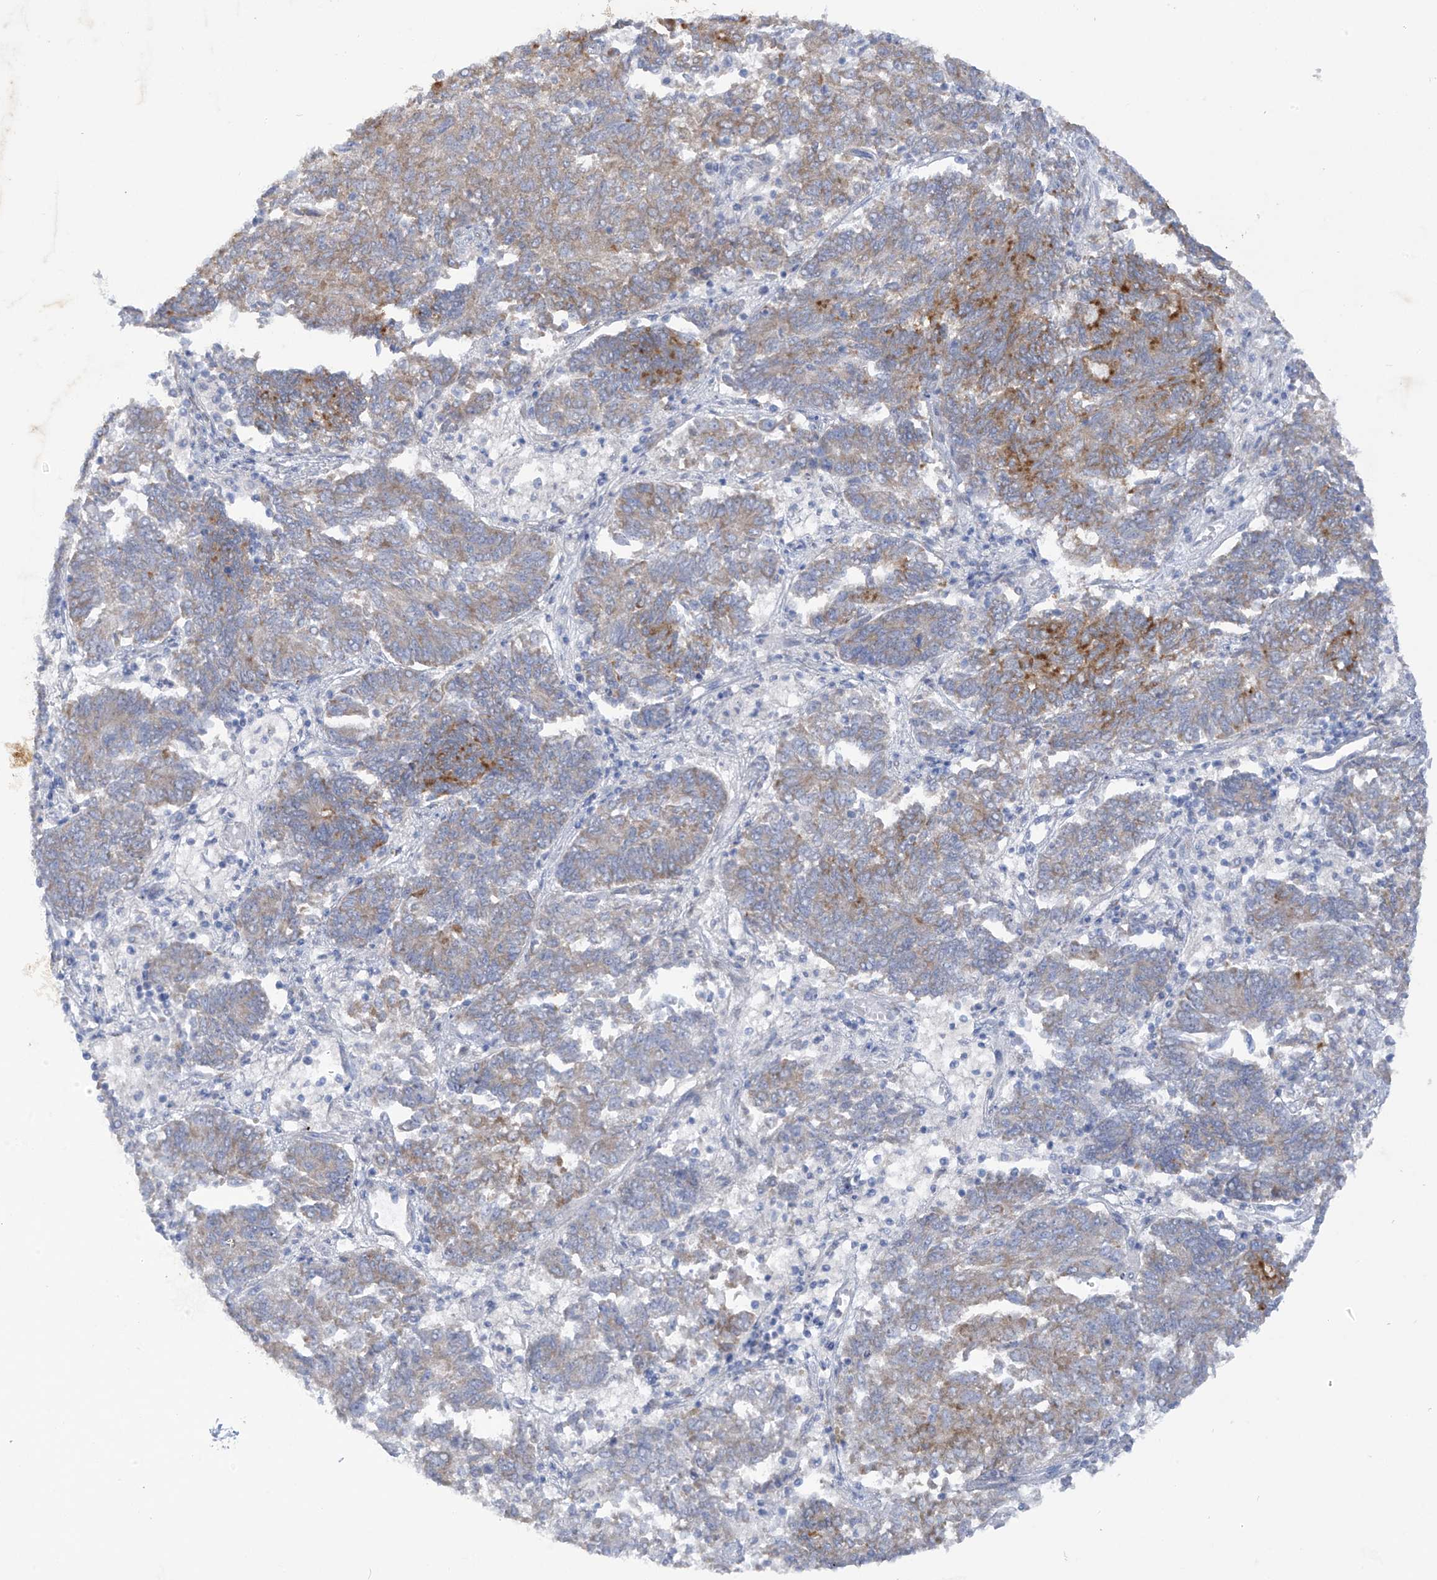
{"staining": {"intensity": "moderate", "quantity": "<25%", "location": "cytoplasmic/membranous"}, "tissue": "endometrial cancer", "cell_type": "Tumor cells", "image_type": "cancer", "snomed": [{"axis": "morphology", "description": "Adenocarcinoma, NOS"}, {"axis": "topography", "description": "Endometrium"}], "caption": "Immunohistochemistry (IHC) histopathology image of neoplastic tissue: endometrial adenocarcinoma stained using immunohistochemistry displays low levels of moderate protein expression localized specifically in the cytoplasmic/membranous of tumor cells, appearing as a cytoplasmic/membranous brown color.", "gene": "TRMT2B", "patient": {"sex": "female", "age": 80}}